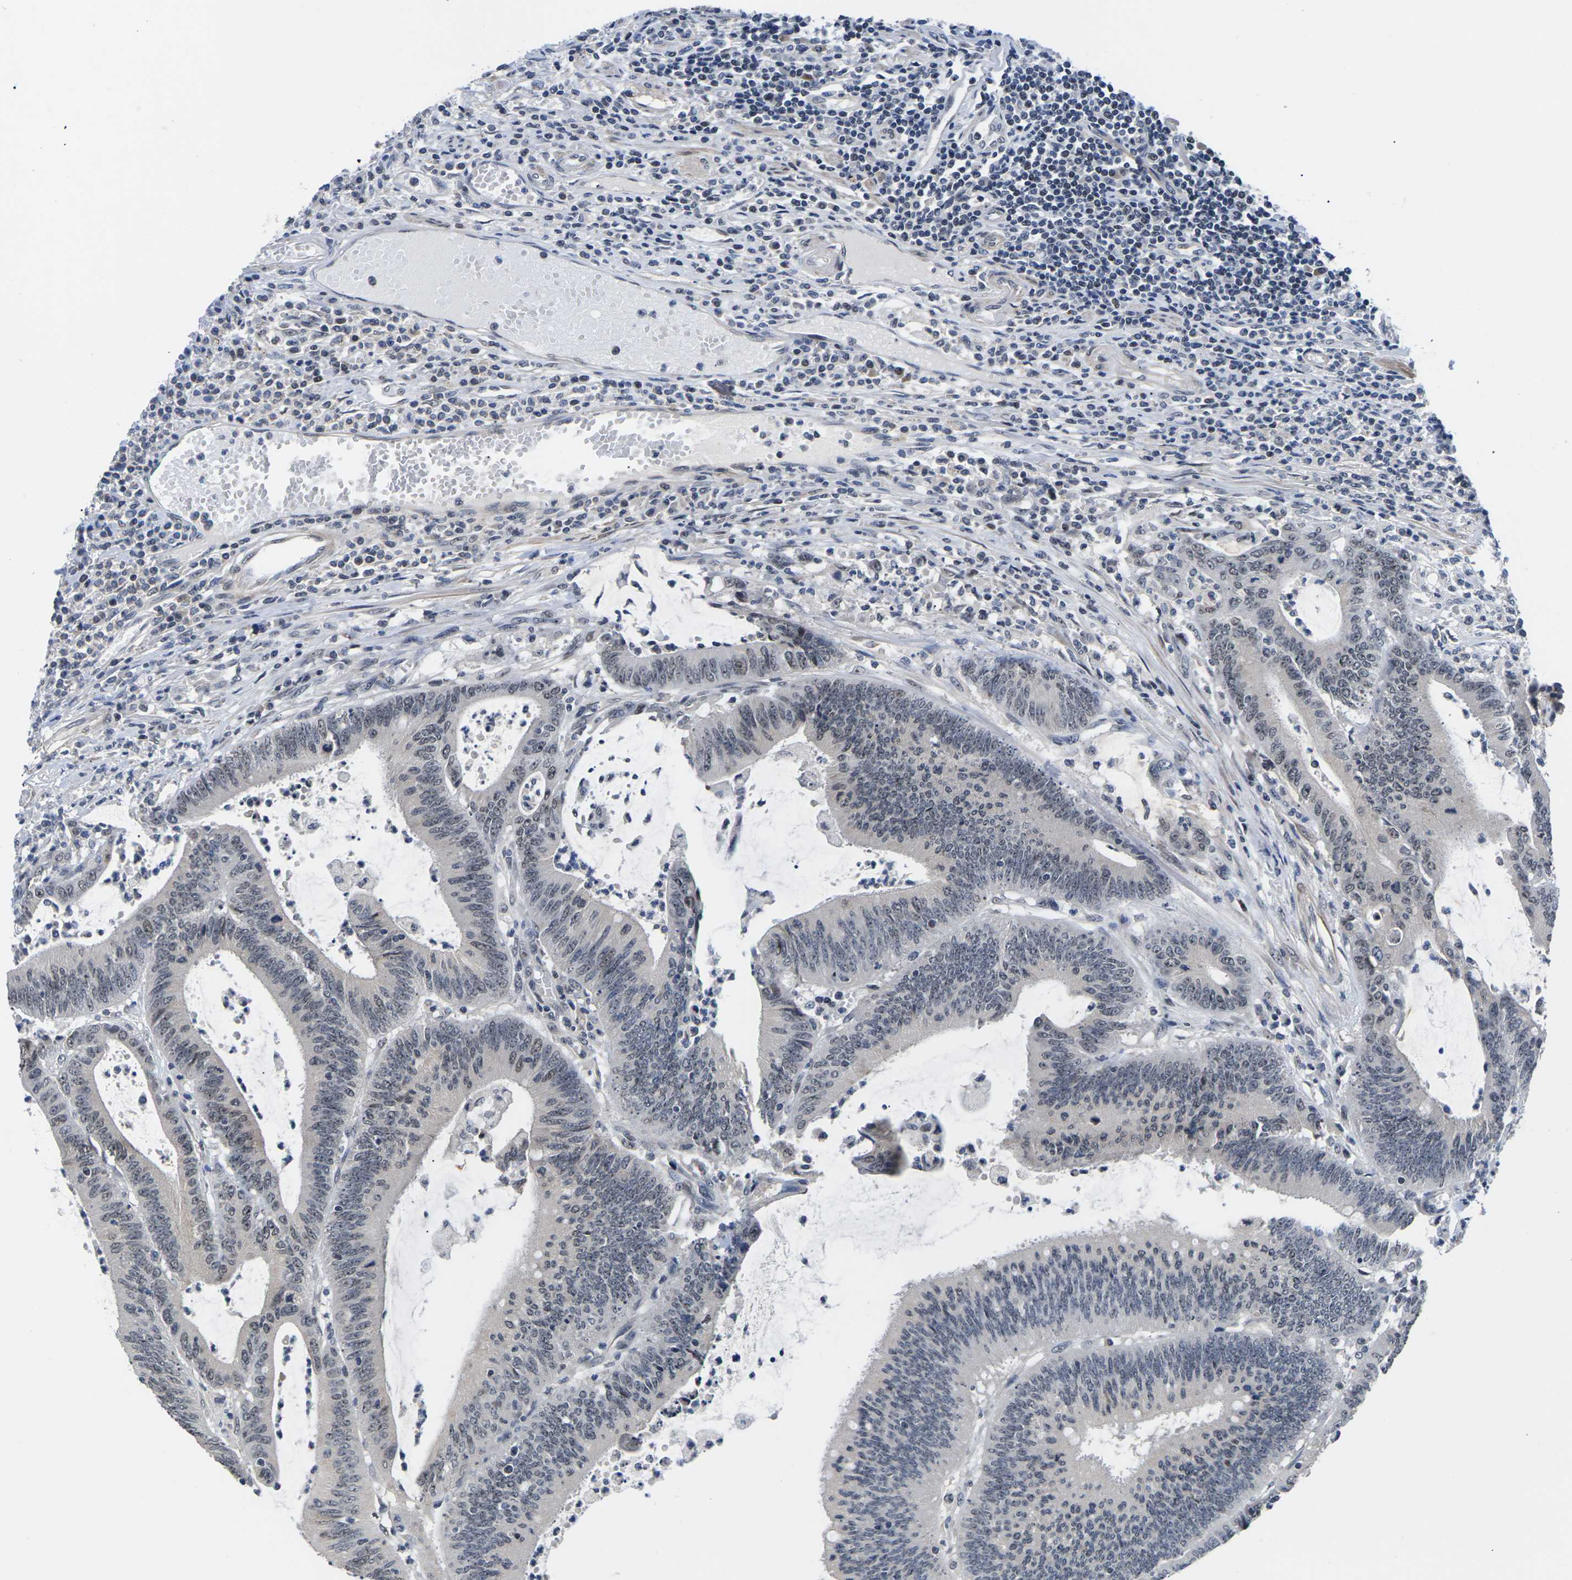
{"staining": {"intensity": "weak", "quantity": "<25%", "location": "cytoplasmic/membranous,nuclear"}, "tissue": "colorectal cancer", "cell_type": "Tumor cells", "image_type": "cancer", "snomed": [{"axis": "morphology", "description": "Adenocarcinoma, NOS"}, {"axis": "topography", "description": "Rectum"}], "caption": "Immunohistochemical staining of colorectal adenocarcinoma displays no significant expression in tumor cells.", "gene": "ST6GAL2", "patient": {"sex": "female", "age": 66}}